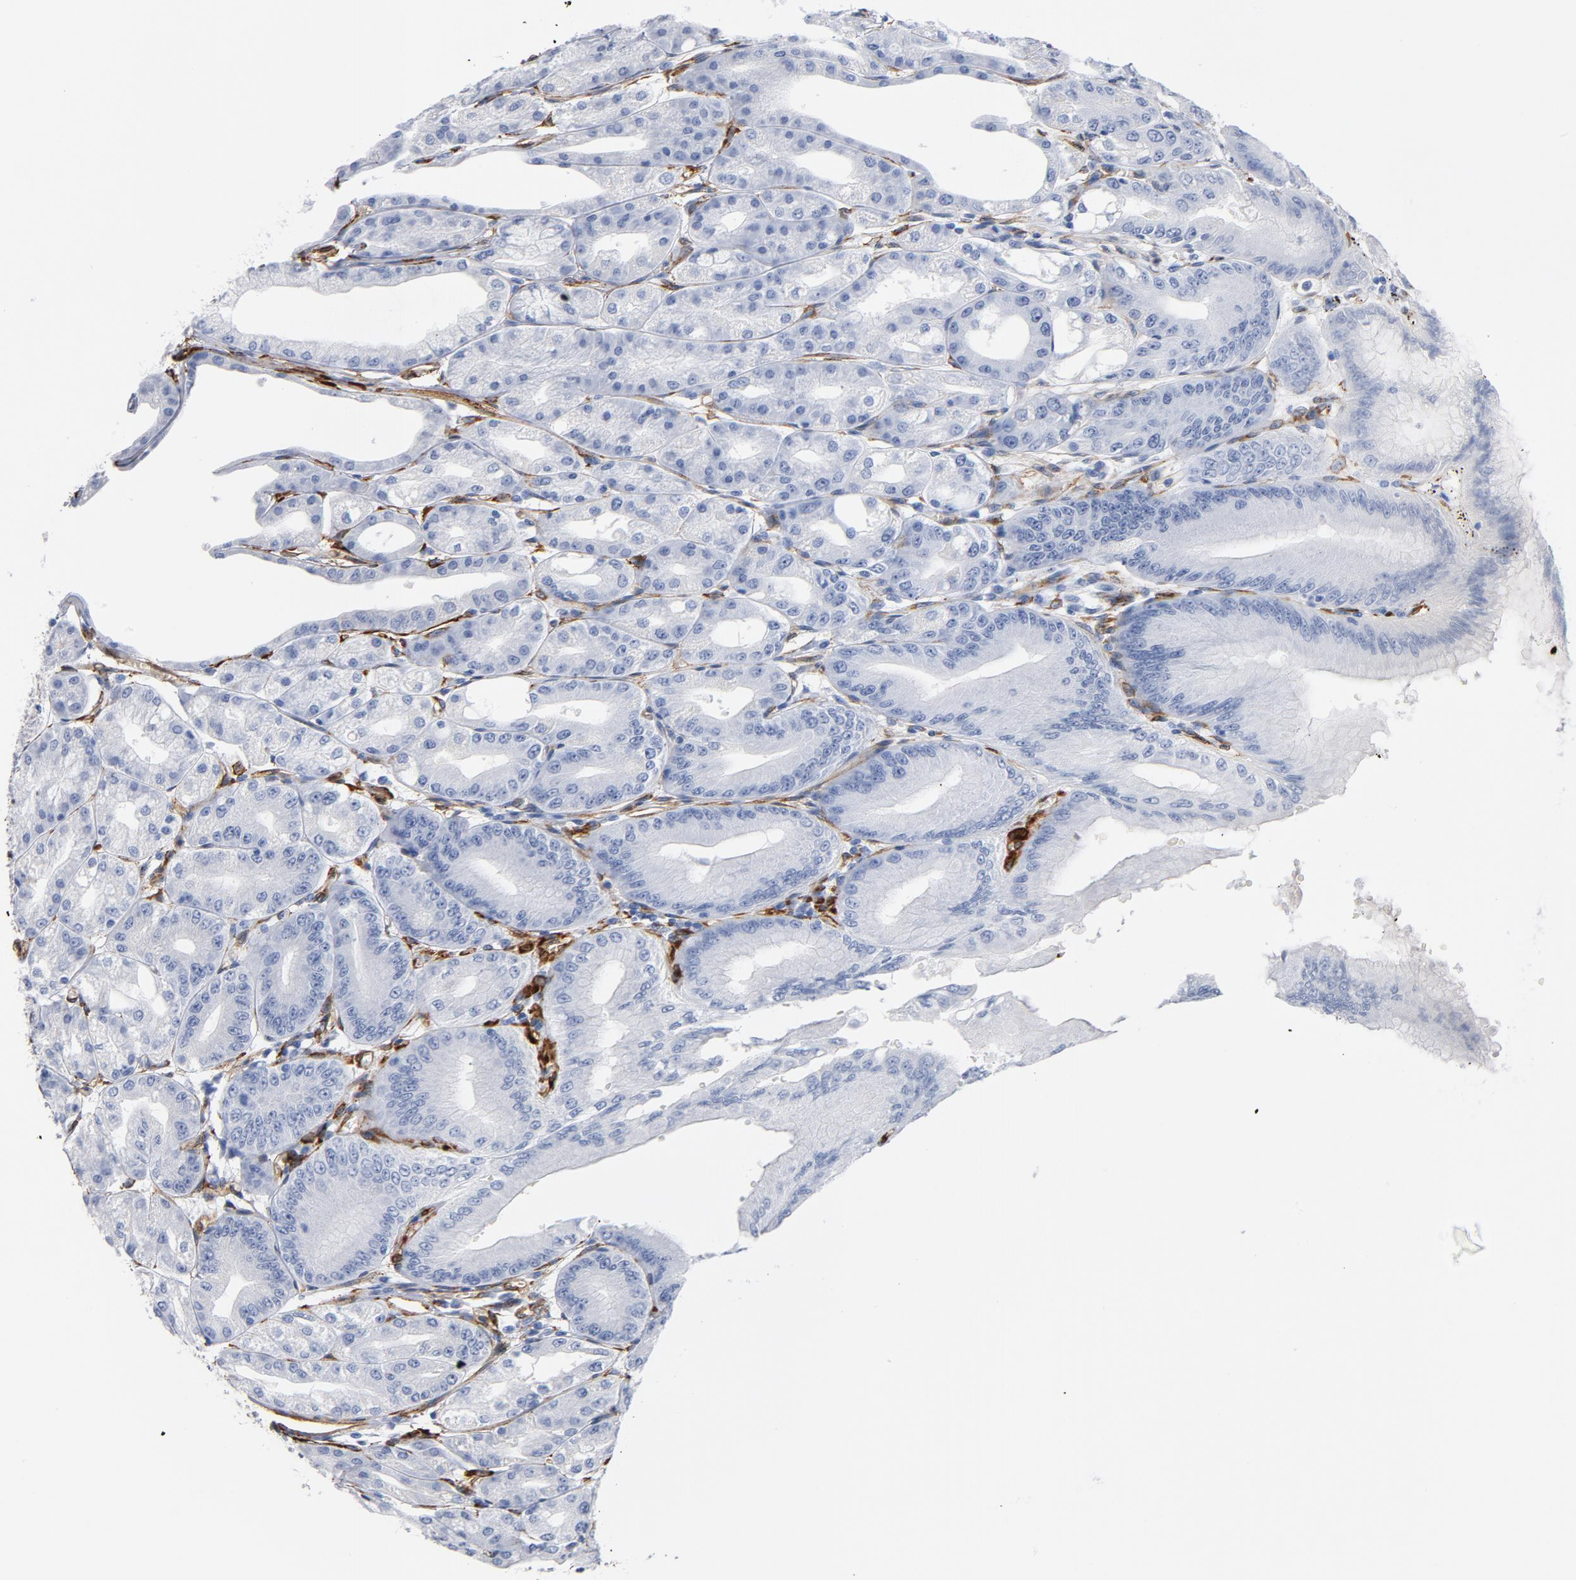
{"staining": {"intensity": "negative", "quantity": "none", "location": "none"}, "tissue": "stomach", "cell_type": "Glandular cells", "image_type": "normal", "snomed": [{"axis": "morphology", "description": "Normal tissue, NOS"}, {"axis": "topography", "description": "Stomach, lower"}], "caption": "This is an immunohistochemistry image of normal human stomach. There is no positivity in glandular cells.", "gene": "SERPINH1", "patient": {"sex": "male", "age": 71}}